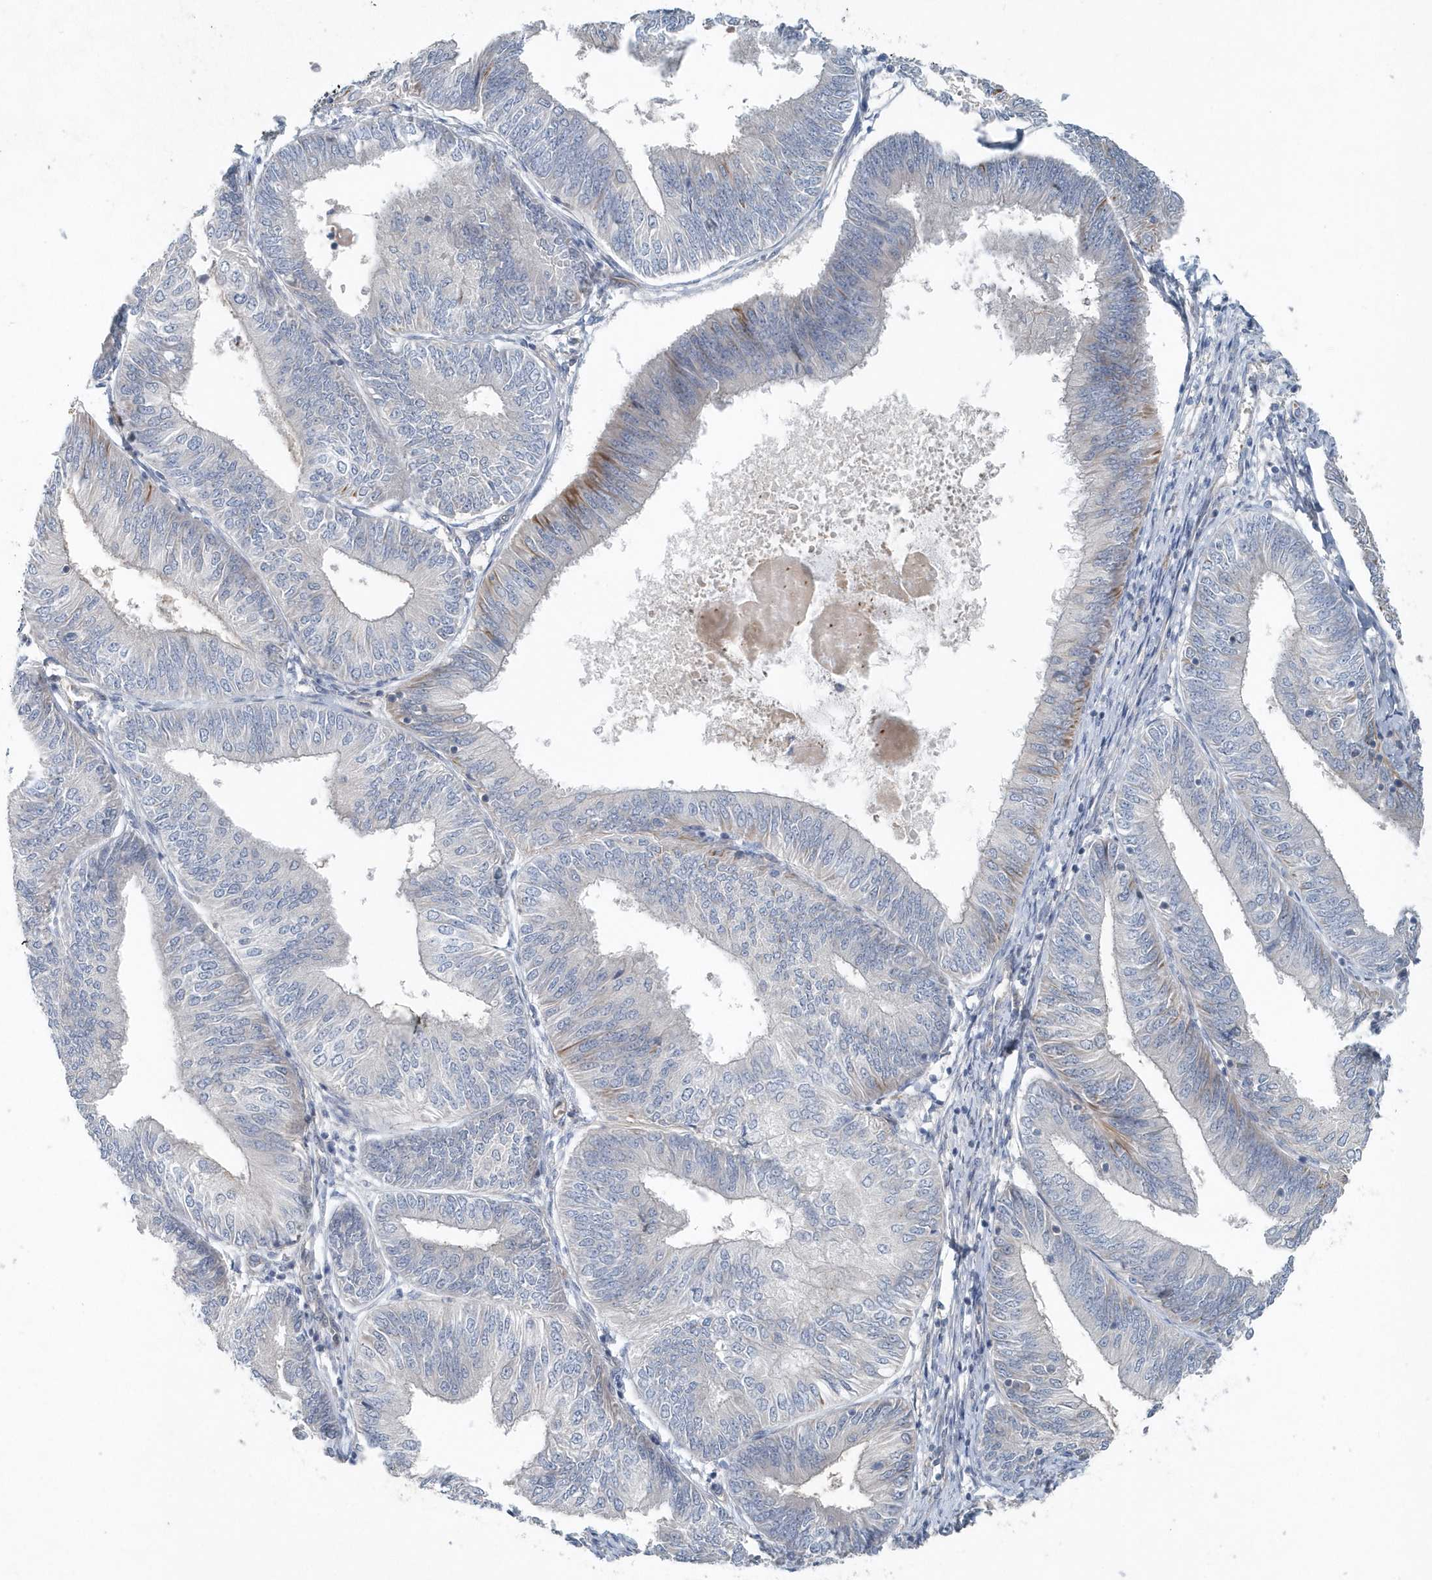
{"staining": {"intensity": "weak", "quantity": "<25%", "location": "cytoplasmic/membranous"}, "tissue": "endometrial cancer", "cell_type": "Tumor cells", "image_type": "cancer", "snomed": [{"axis": "morphology", "description": "Adenocarcinoma, NOS"}, {"axis": "topography", "description": "Endometrium"}], "caption": "Immunohistochemistry (IHC) micrograph of human adenocarcinoma (endometrial) stained for a protein (brown), which reveals no expression in tumor cells.", "gene": "MCC", "patient": {"sex": "female", "age": 58}}